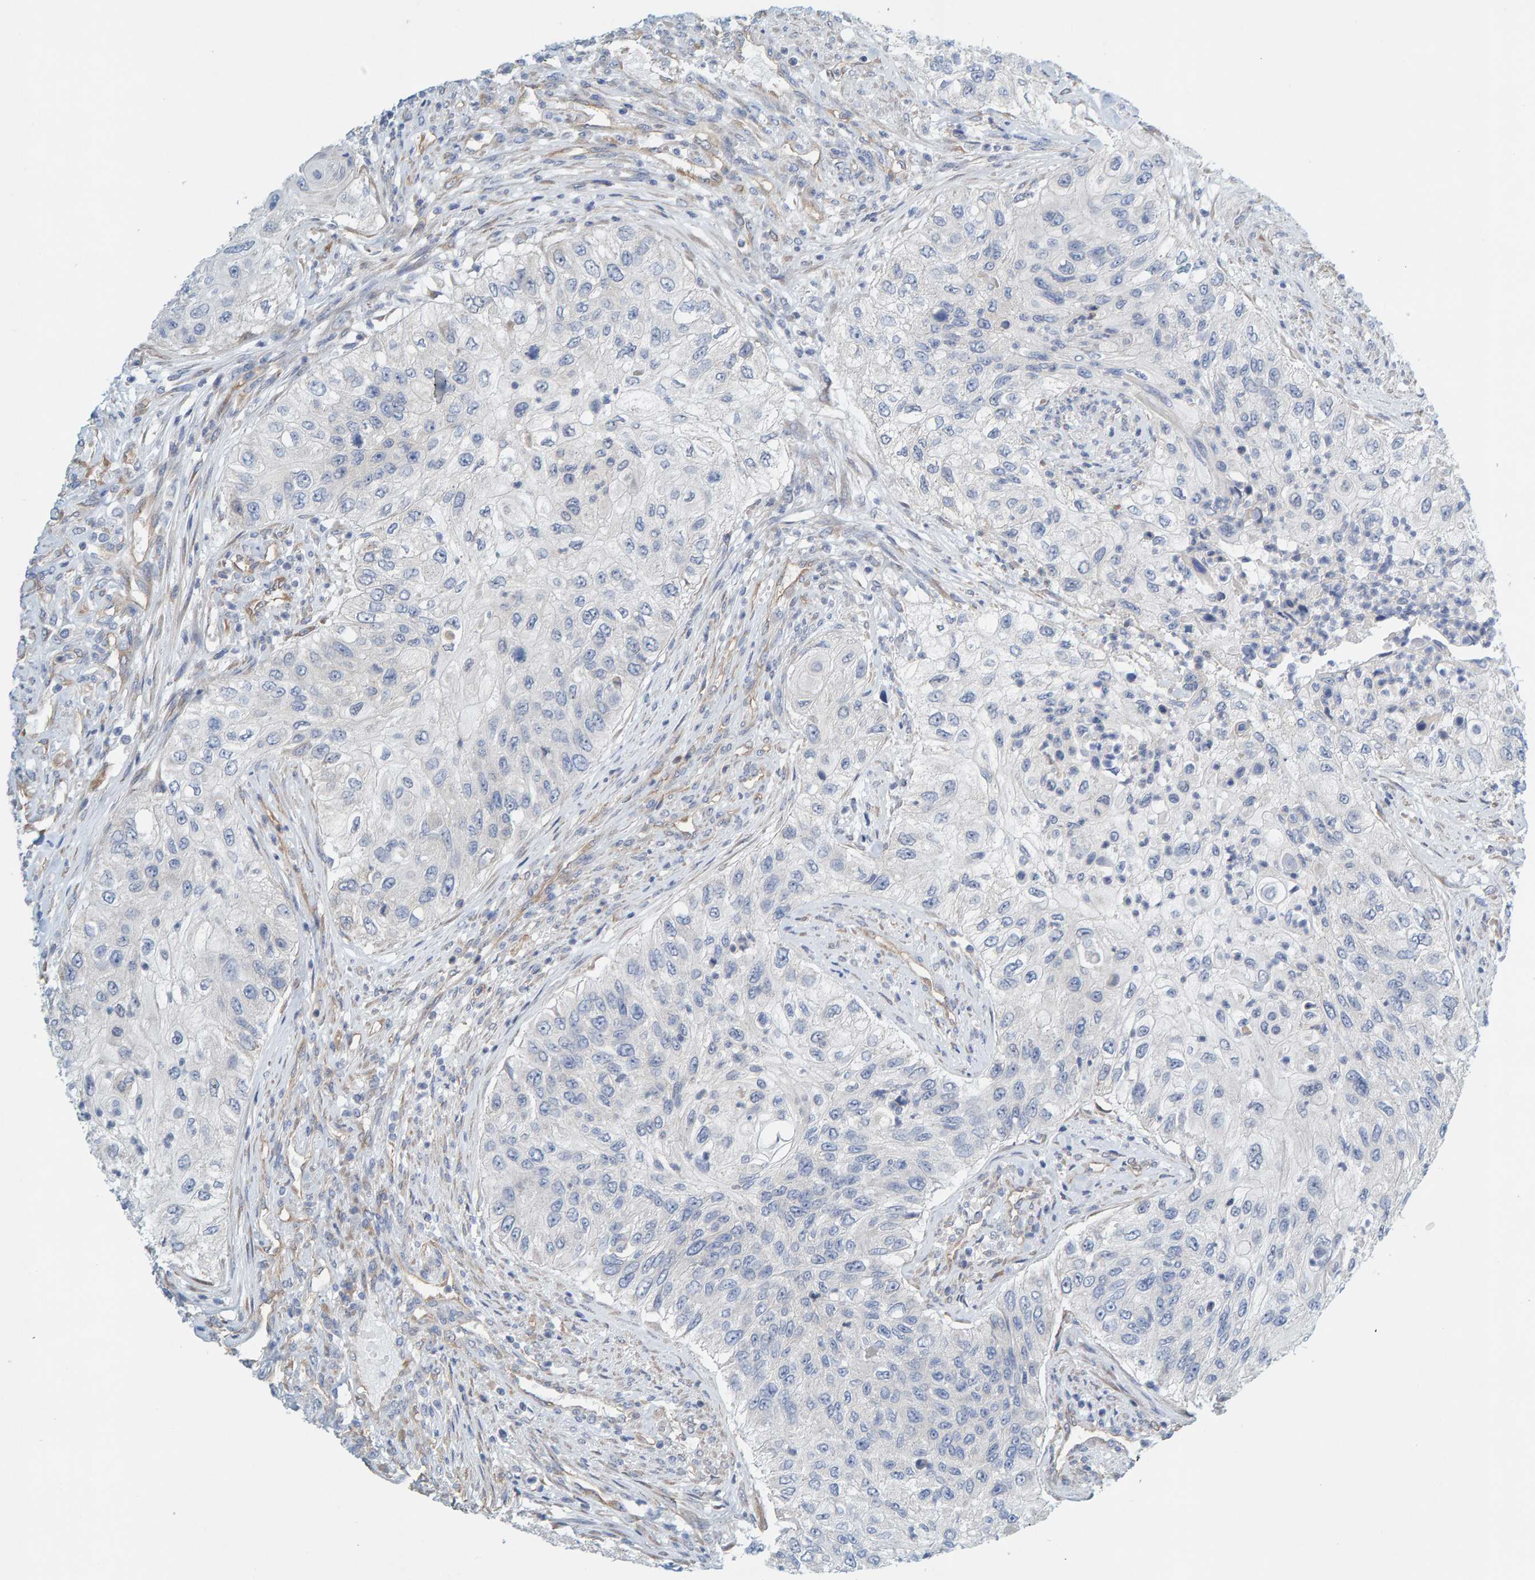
{"staining": {"intensity": "negative", "quantity": "none", "location": "none"}, "tissue": "urothelial cancer", "cell_type": "Tumor cells", "image_type": "cancer", "snomed": [{"axis": "morphology", "description": "Urothelial carcinoma, High grade"}, {"axis": "topography", "description": "Urinary bladder"}], "caption": "High power microscopy micrograph of an IHC histopathology image of urothelial cancer, revealing no significant positivity in tumor cells.", "gene": "PRKD2", "patient": {"sex": "female", "age": 60}}